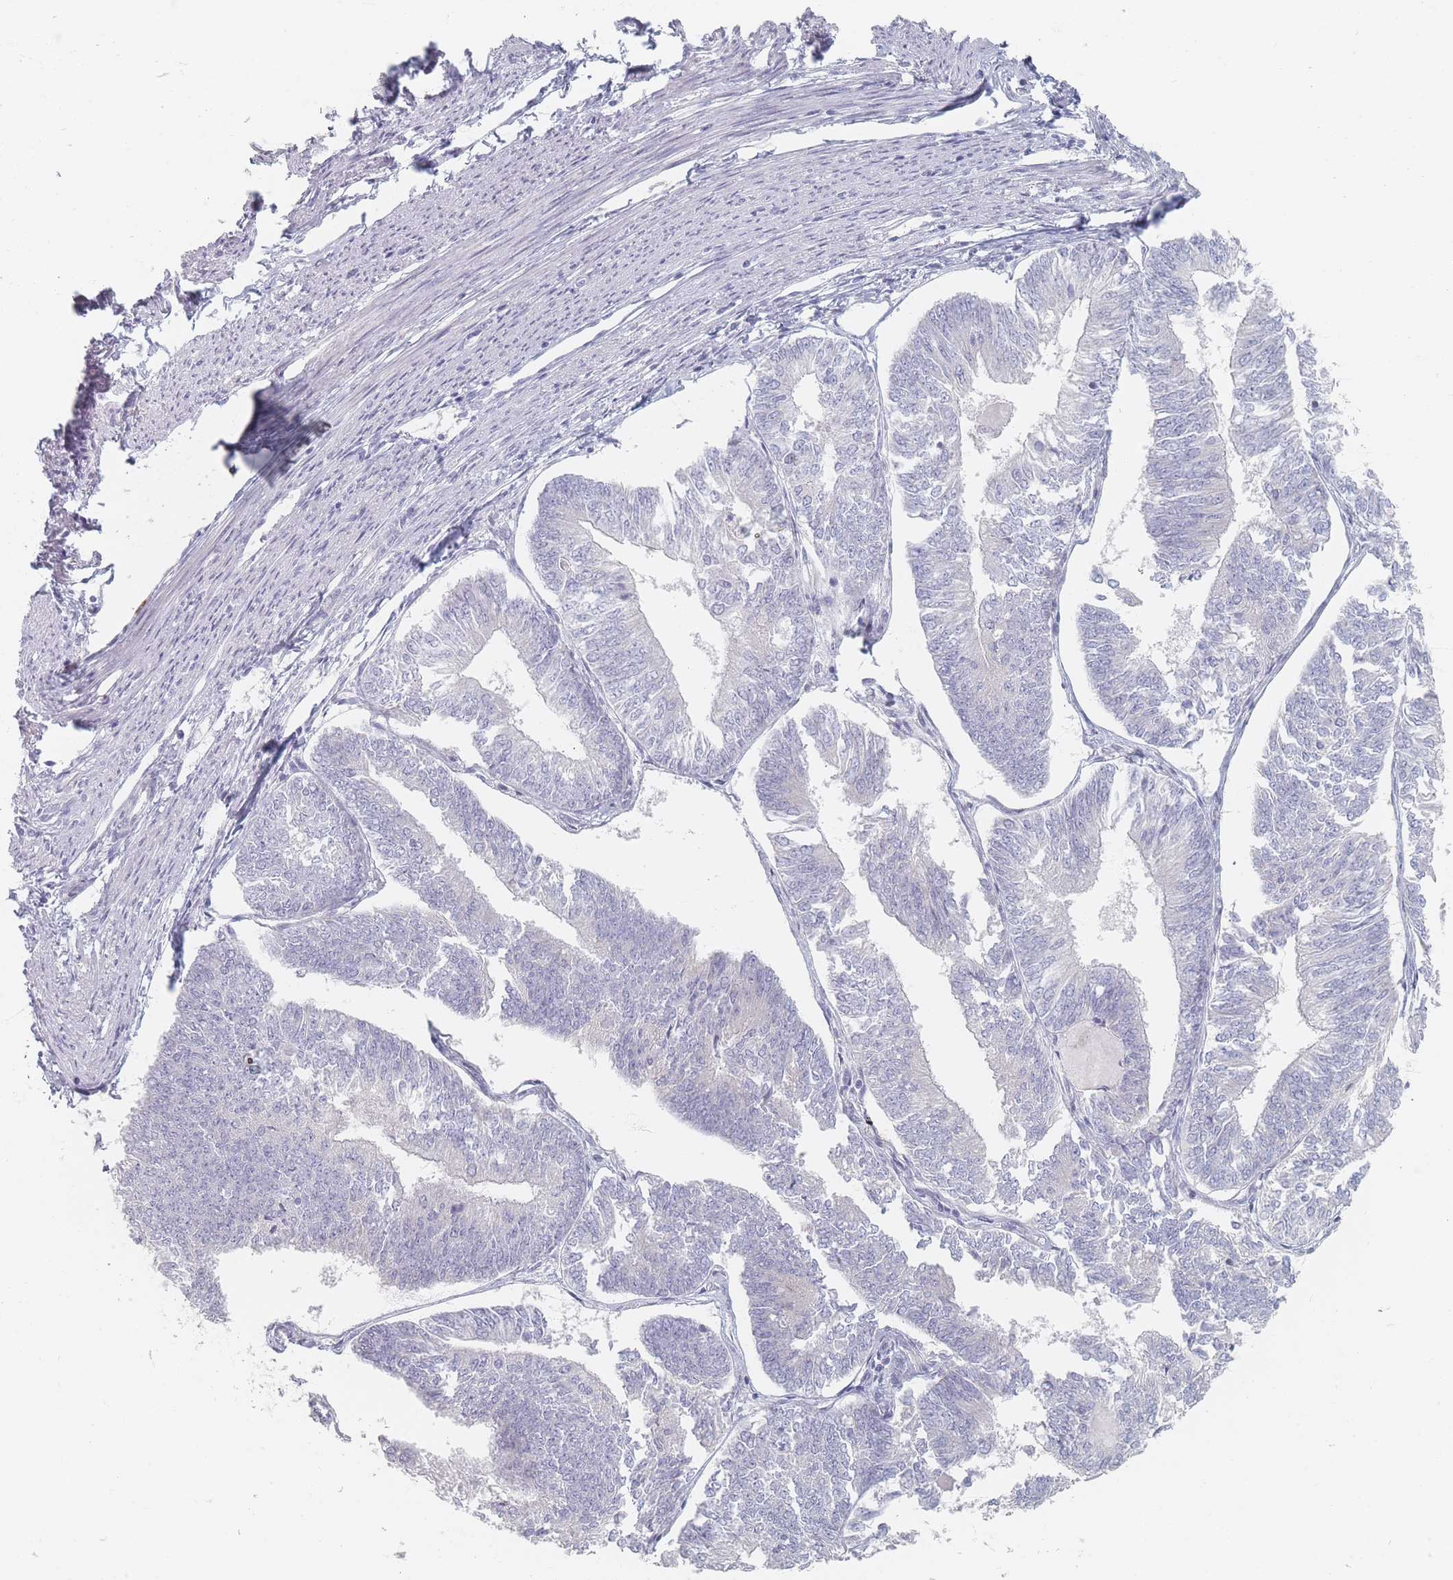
{"staining": {"intensity": "negative", "quantity": "none", "location": "none"}, "tissue": "endometrial cancer", "cell_type": "Tumor cells", "image_type": "cancer", "snomed": [{"axis": "morphology", "description": "Adenocarcinoma, NOS"}, {"axis": "topography", "description": "Endometrium"}], "caption": "The photomicrograph reveals no significant staining in tumor cells of adenocarcinoma (endometrial).", "gene": "CD37", "patient": {"sex": "female", "age": 58}}